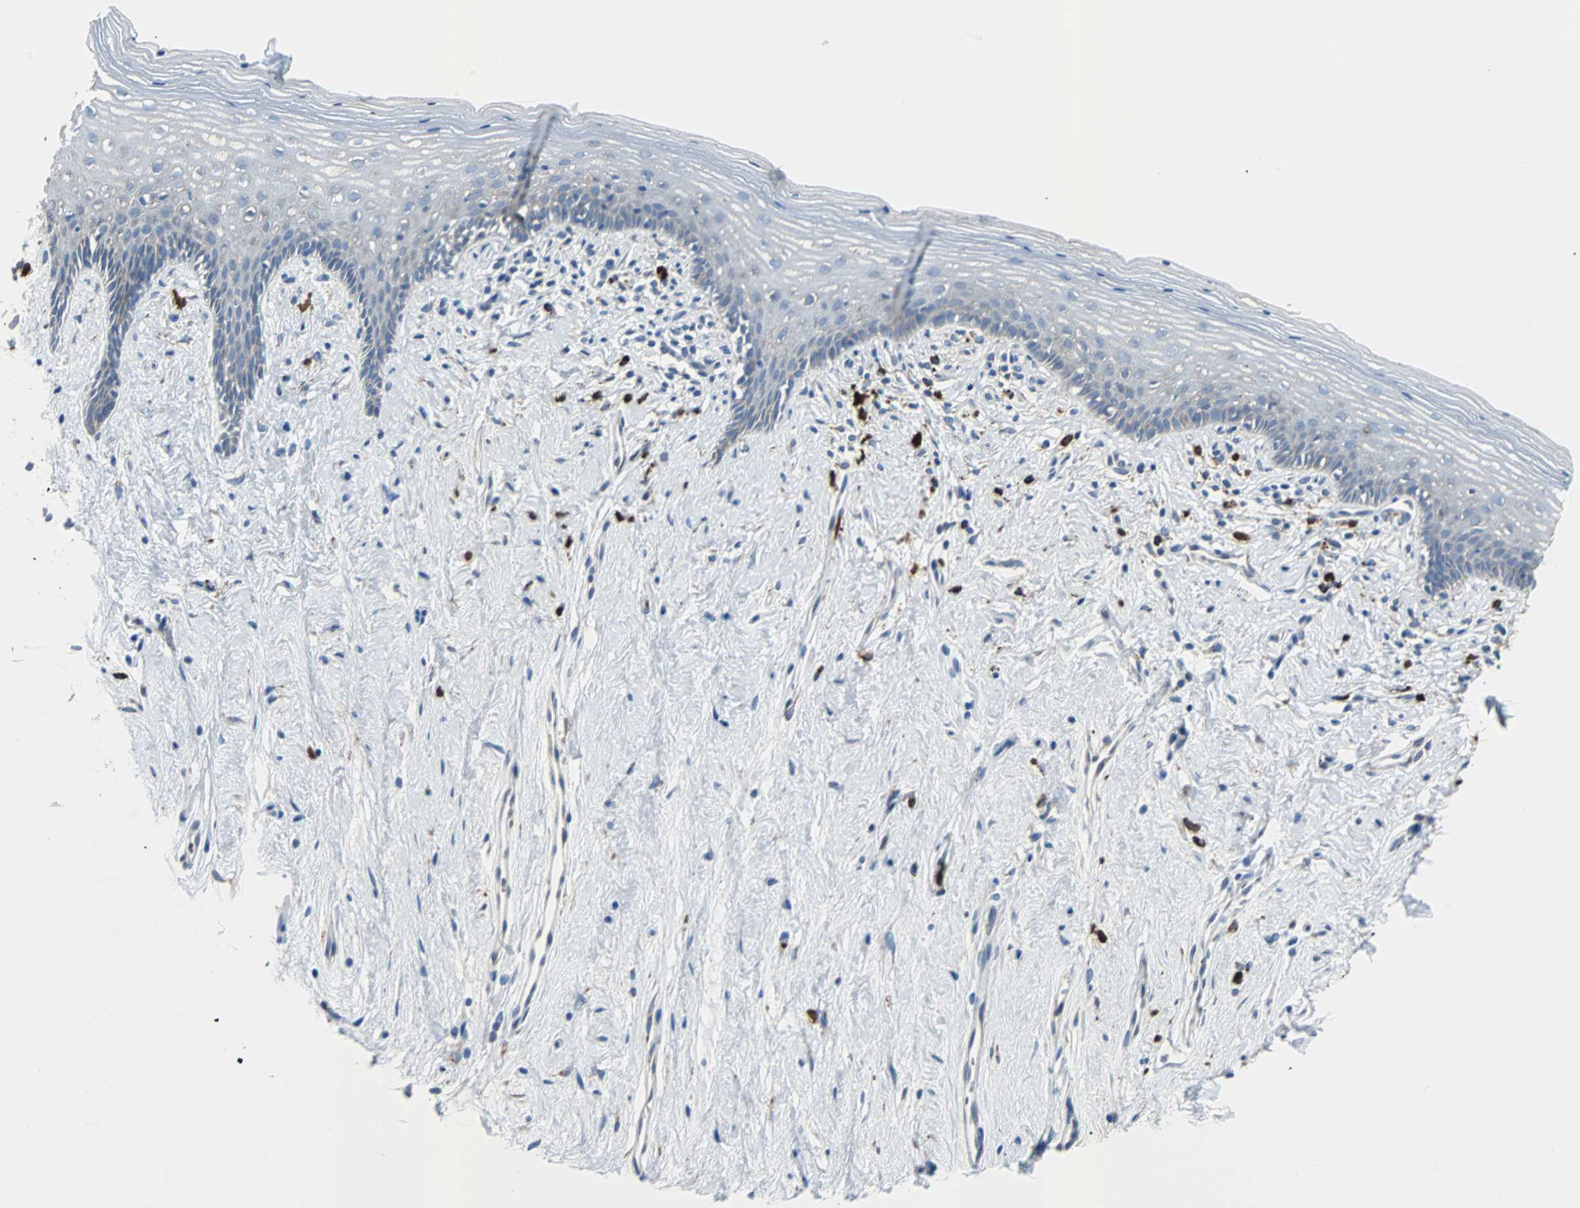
{"staining": {"intensity": "weak", "quantity": "<25%", "location": "cytoplasmic/membranous"}, "tissue": "vagina", "cell_type": "Squamous epithelial cells", "image_type": "normal", "snomed": [{"axis": "morphology", "description": "Normal tissue, NOS"}, {"axis": "topography", "description": "Vagina"}], "caption": "Immunohistochemistry of unremarkable human vagina demonstrates no positivity in squamous epithelial cells. (Brightfield microscopy of DAB (3,3'-diaminobenzidine) IHC at high magnification).", "gene": "PDIA4", "patient": {"sex": "female", "age": 44}}